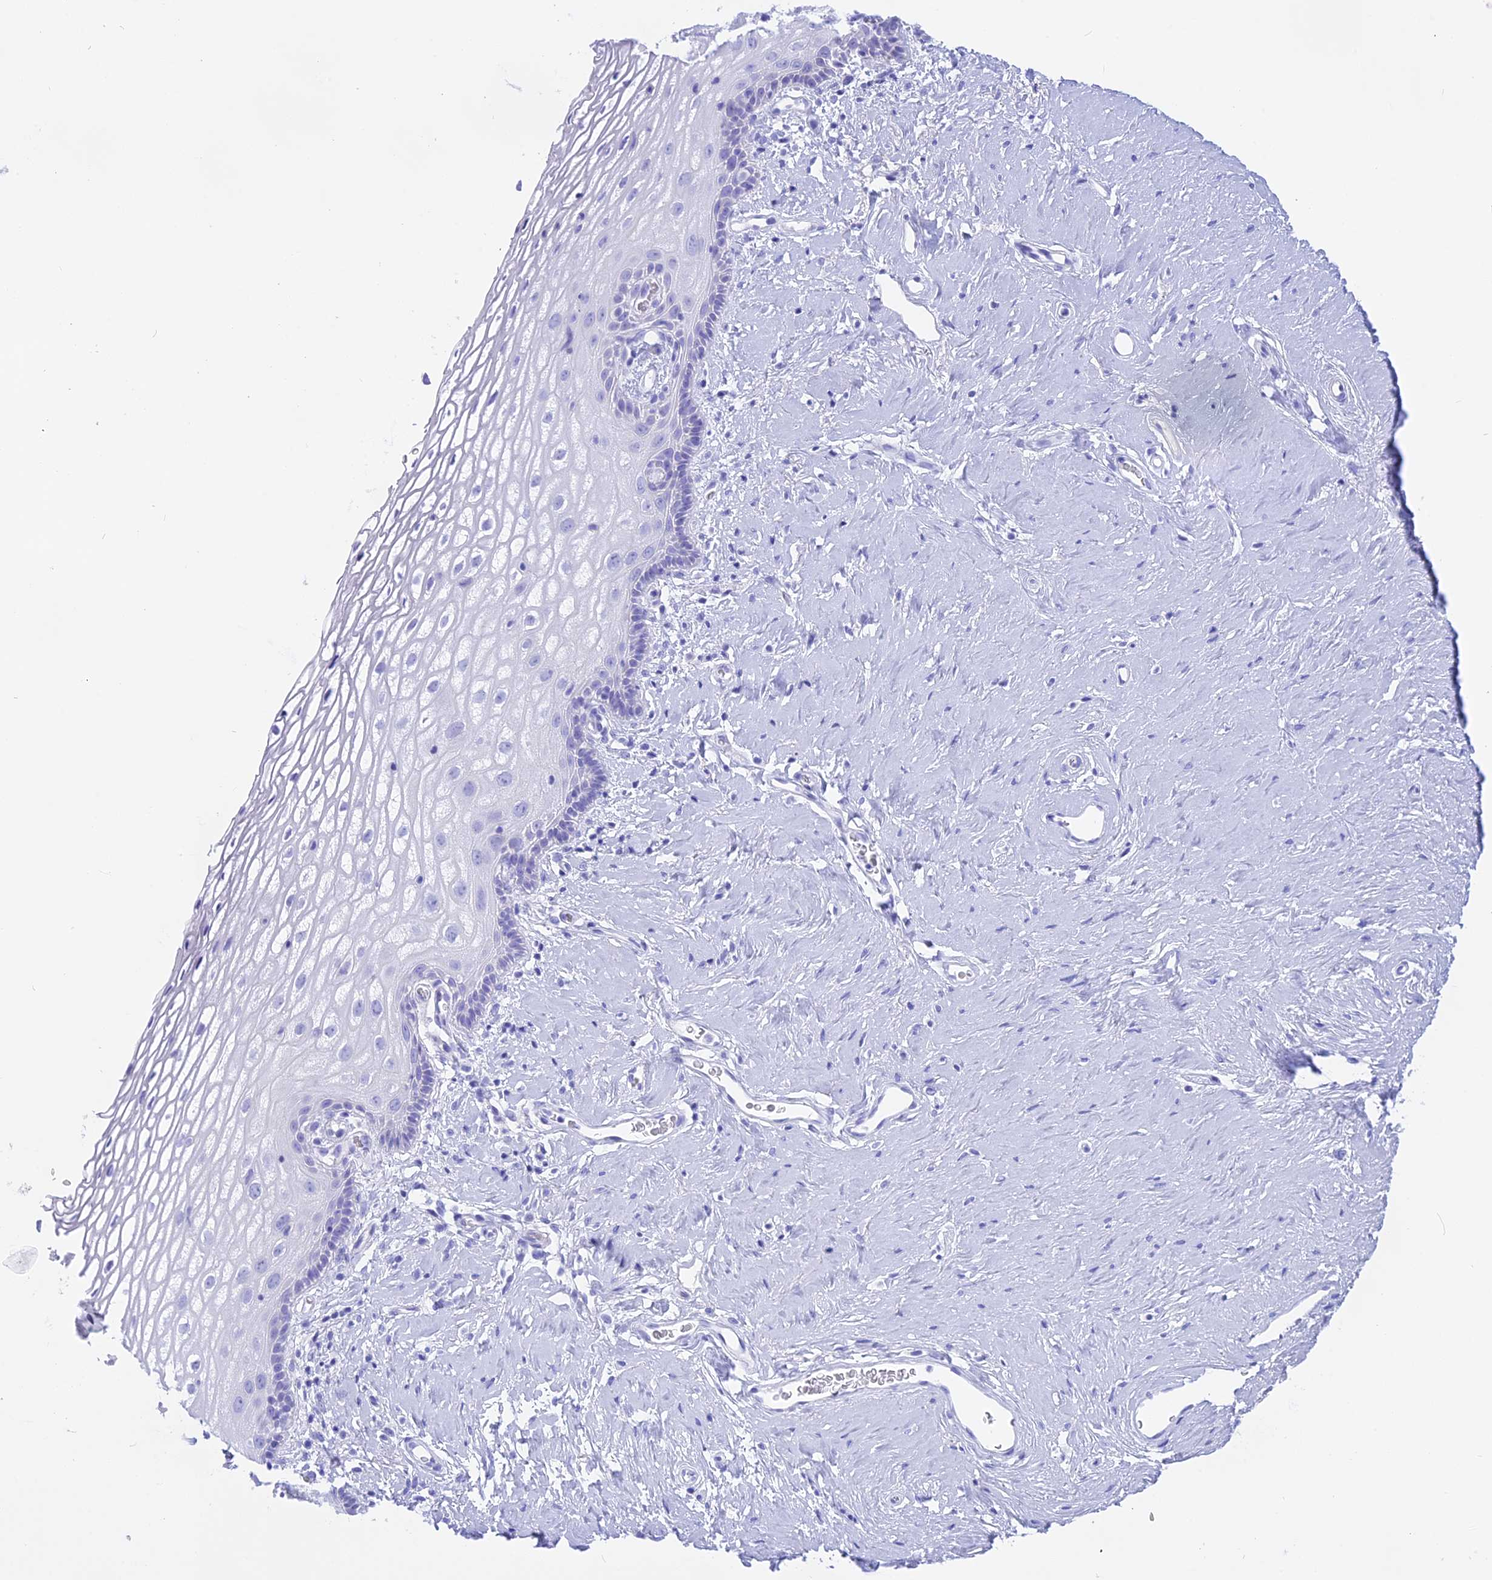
{"staining": {"intensity": "negative", "quantity": "none", "location": "none"}, "tissue": "vagina", "cell_type": "Squamous epithelial cells", "image_type": "normal", "snomed": [{"axis": "morphology", "description": "Normal tissue, NOS"}, {"axis": "morphology", "description": "Adenocarcinoma, NOS"}, {"axis": "topography", "description": "Rectum"}, {"axis": "topography", "description": "Vagina"}], "caption": "The immunohistochemistry histopathology image has no significant staining in squamous epithelial cells of vagina. (DAB (3,3'-diaminobenzidine) IHC visualized using brightfield microscopy, high magnification).", "gene": "ISCA1", "patient": {"sex": "female", "age": 71}}